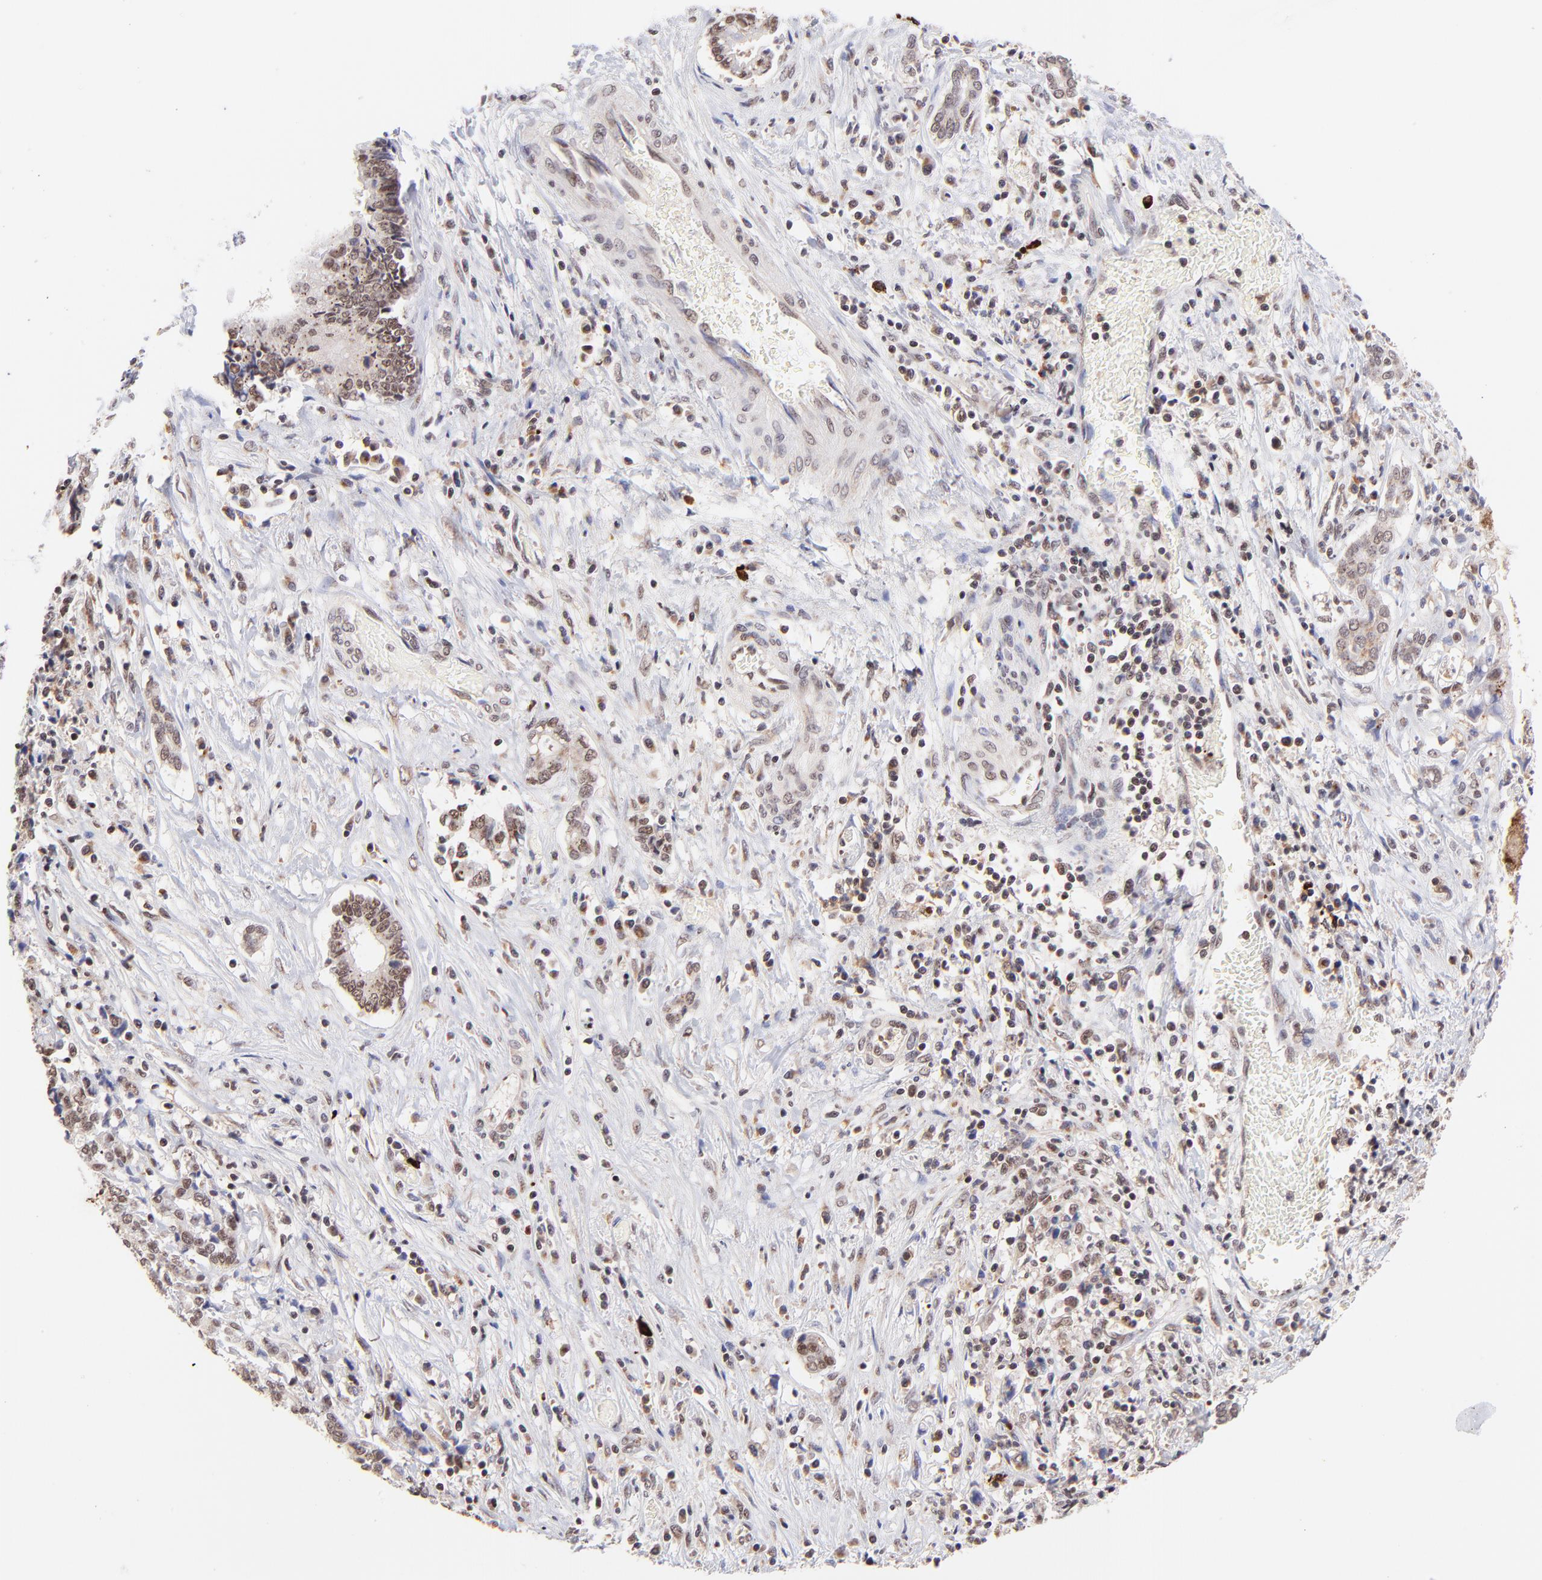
{"staining": {"intensity": "weak", "quantity": ">75%", "location": "nuclear"}, "tissue": "liver cancer", "cell_type": "Tumor cells", "image_type": "cancer", "snomed": [{"axis": "morphology", "description": "Cholangiocarcinoma"}, {"axis": "topography", "description": "Liver"}], "caption": "High-magnification brightfield microscopy of liver cholangiocarcinoma stained with DAB (brown) and counterstained with hematoxylin (blue). tumor cells exhibit weak nuclear staining is present in about>75% of cells. (Brightfield microscopy of DAB IHC at high magnification).", "gene": "MED12", "patient": {"sex": "male", "age": 57}}